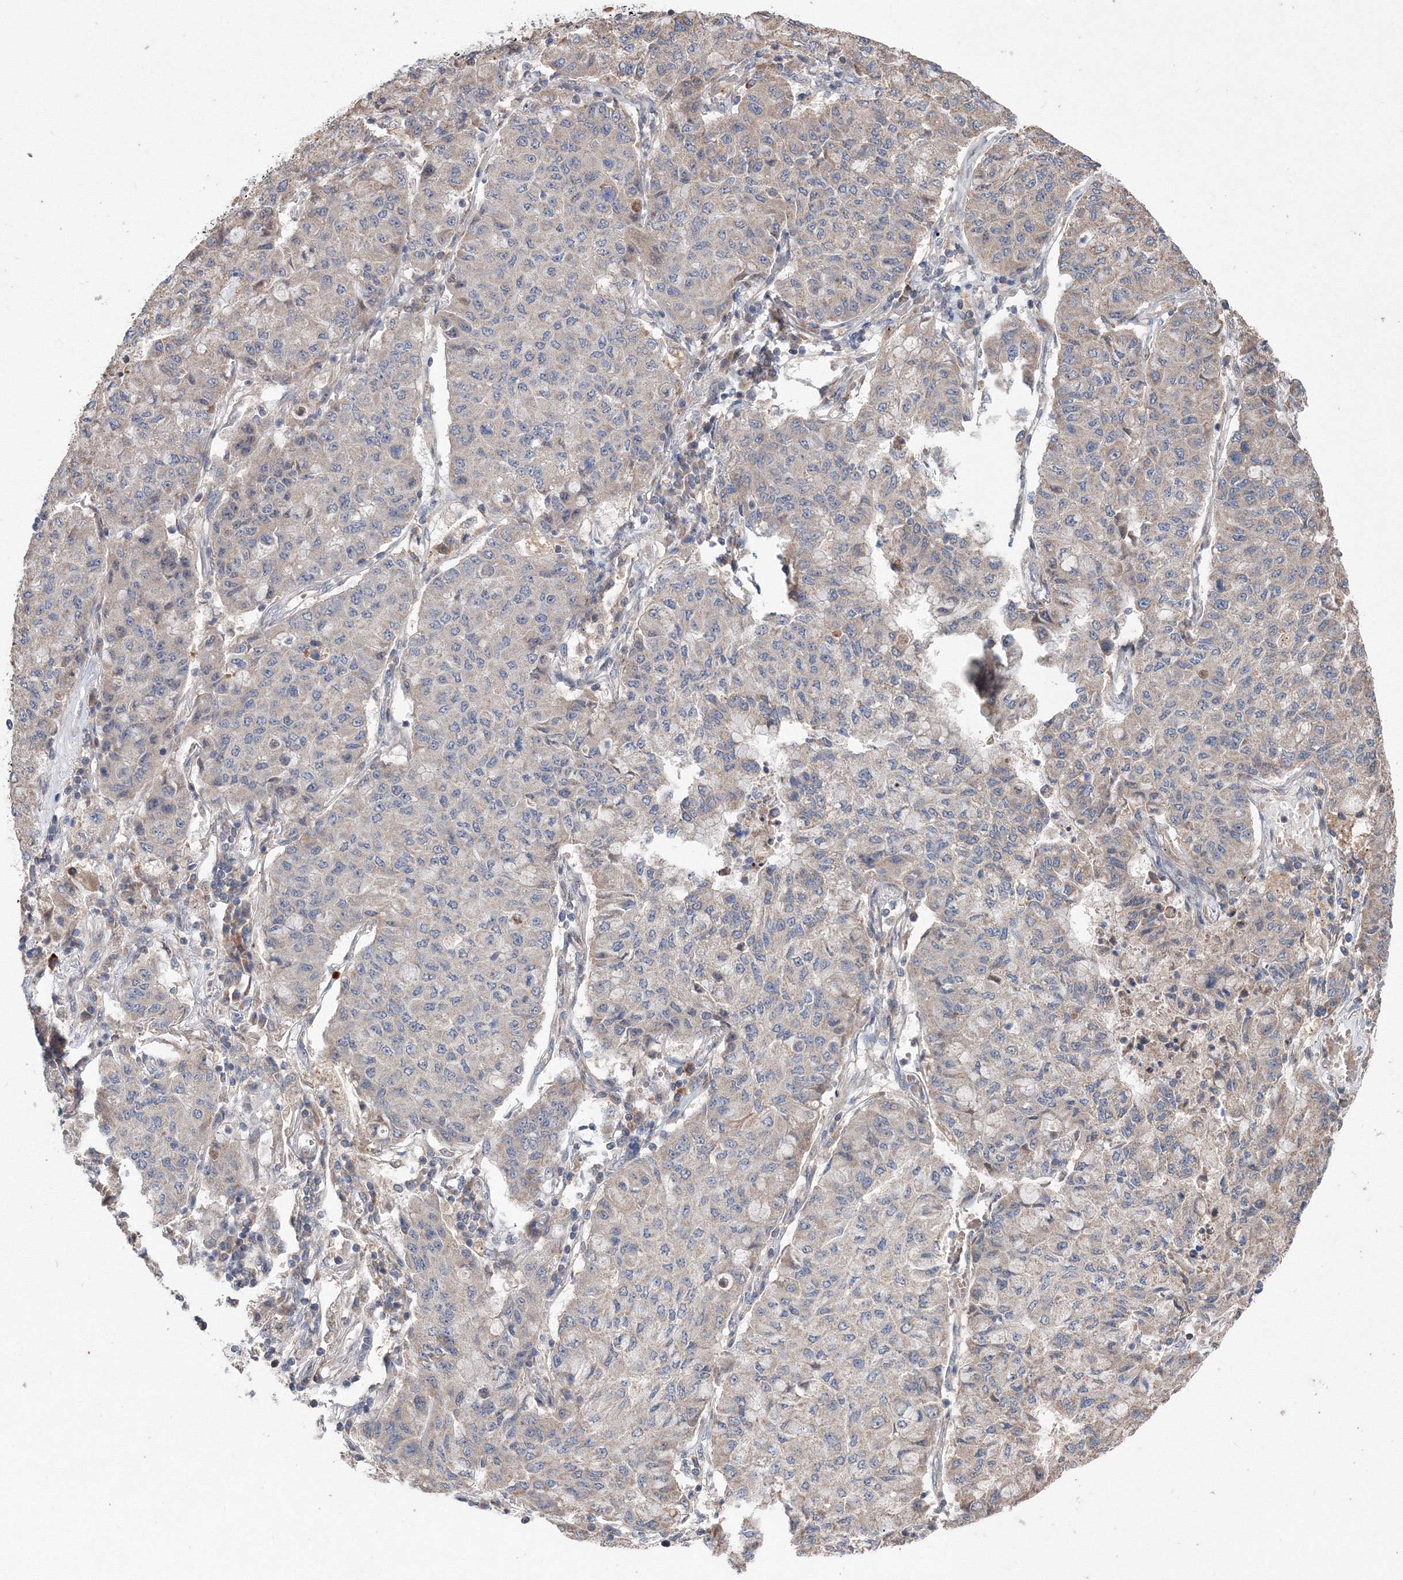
{"staining": {"intensity": "negative", "quantity": "none", "location": "none"}, "tissue": "lung cancer", "cell_type": "Tumor cells", "image_type": "cancer", "snomed": [{"axis": "morphology", "description": "Squamous cell carcinoma, NOS"}, {"axis": "topography", "description": "Lung"}], "caption": "A micrograph of lung cancer stained for a protein reveals no brown staining in tumor cells.", "gene": "PPP2R2B", "patient": {"sex": "male", "age": 74}}